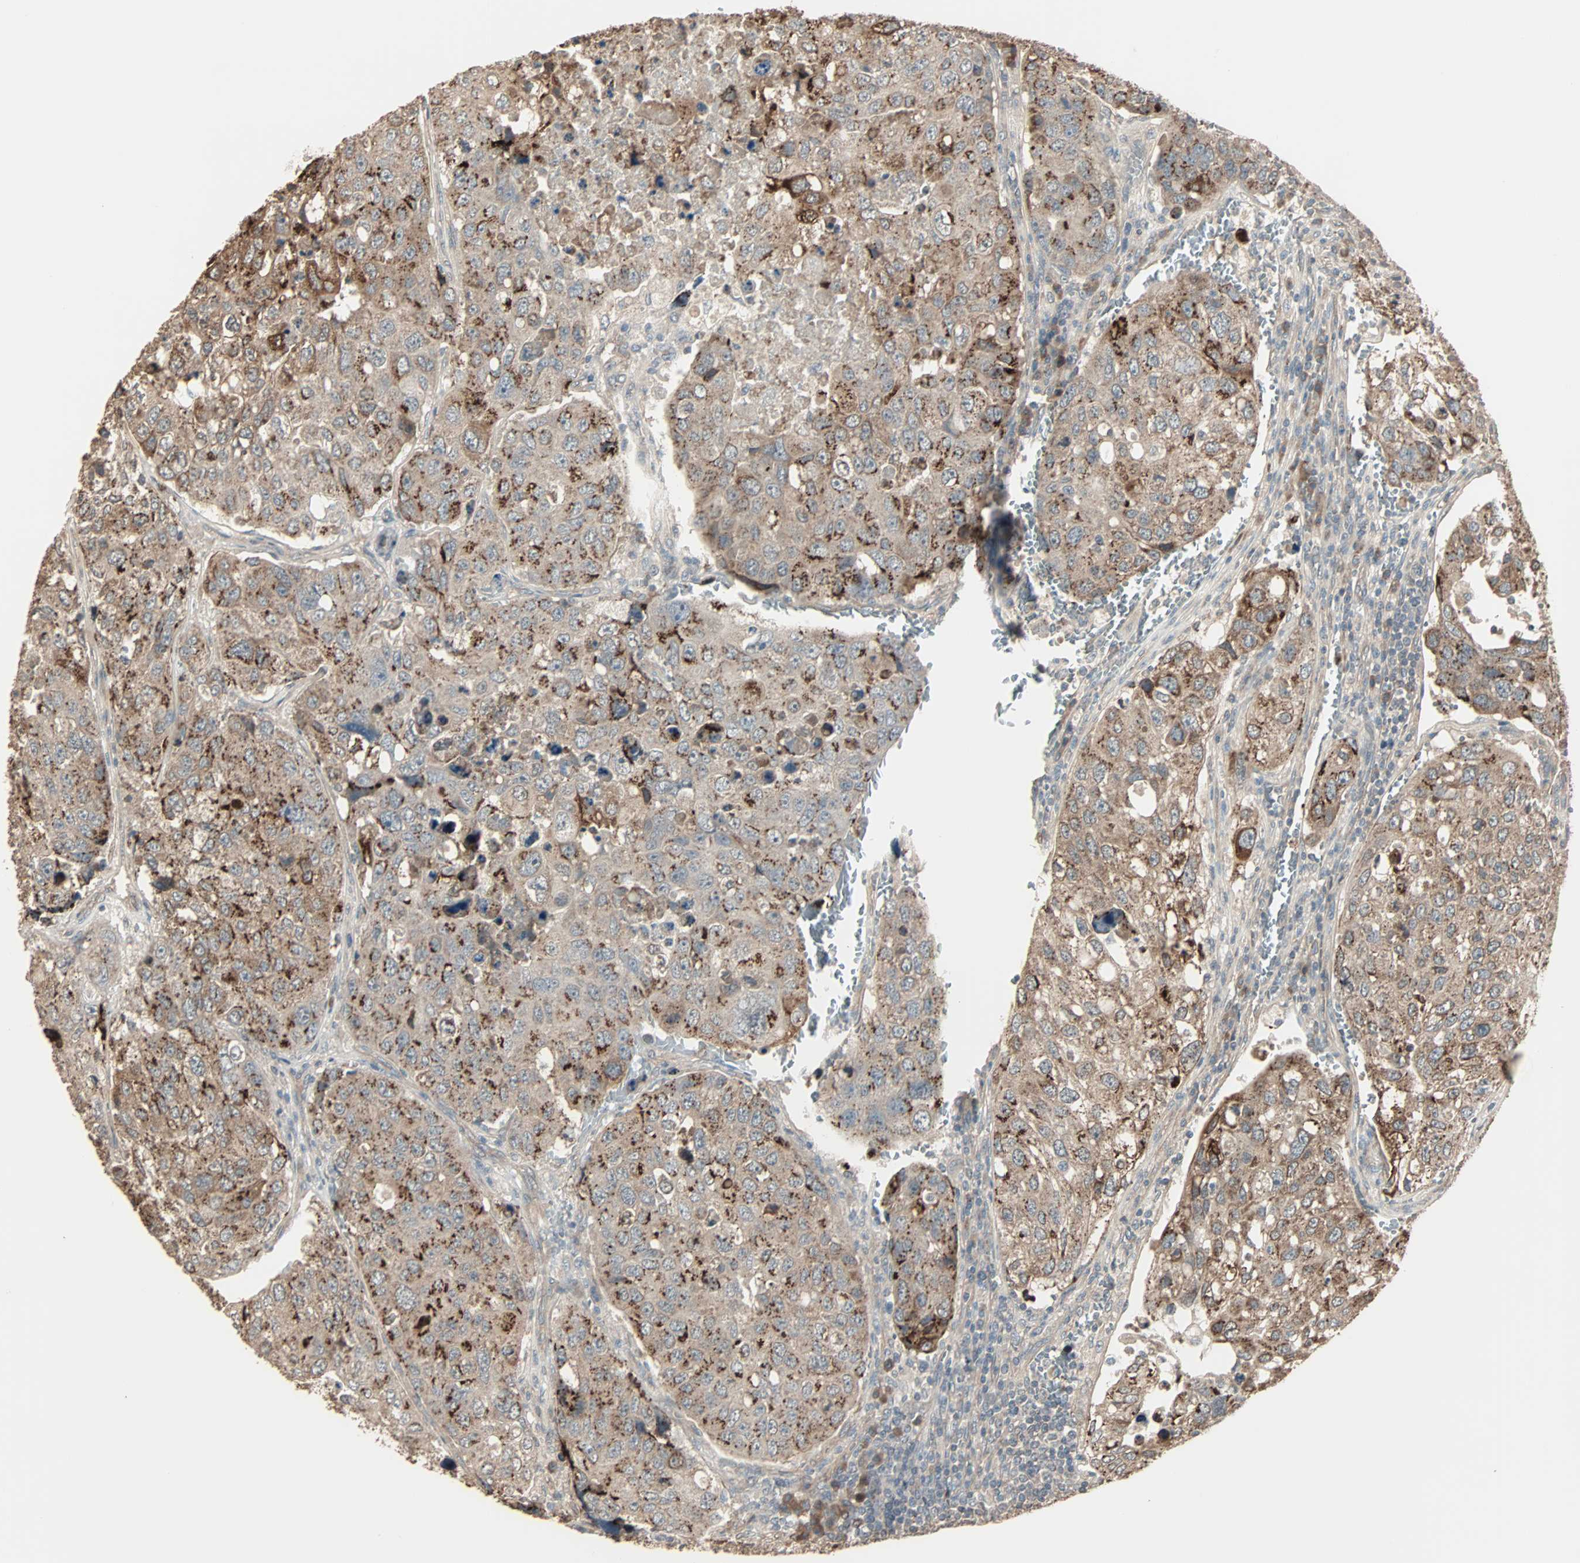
{"staining": {"intensity": "moderate", "quantity": ">75%", "location": "cytoplasmic/membranous"}, "tissue": "urothelial cancer", "cell_type": "Tumor cells", "image_type": "cancer", "snomed": [{"axis": "morphology", "description": "Urothelial carcinoma, High grade"}, {"axis": "topography", "description": "Lymph node"}, {"axis": "topography", "description": "Urinary bladder"}], "caption": "Immunohistochemical staining of human urothelial cancer displays medium levels of moderate cytoplasmic/membranous positivity in about >75% of tumor cells. Nuclei are stained in blue.", "gene": "GALNT3", "patient": {"sex": "male", "age": 51}}